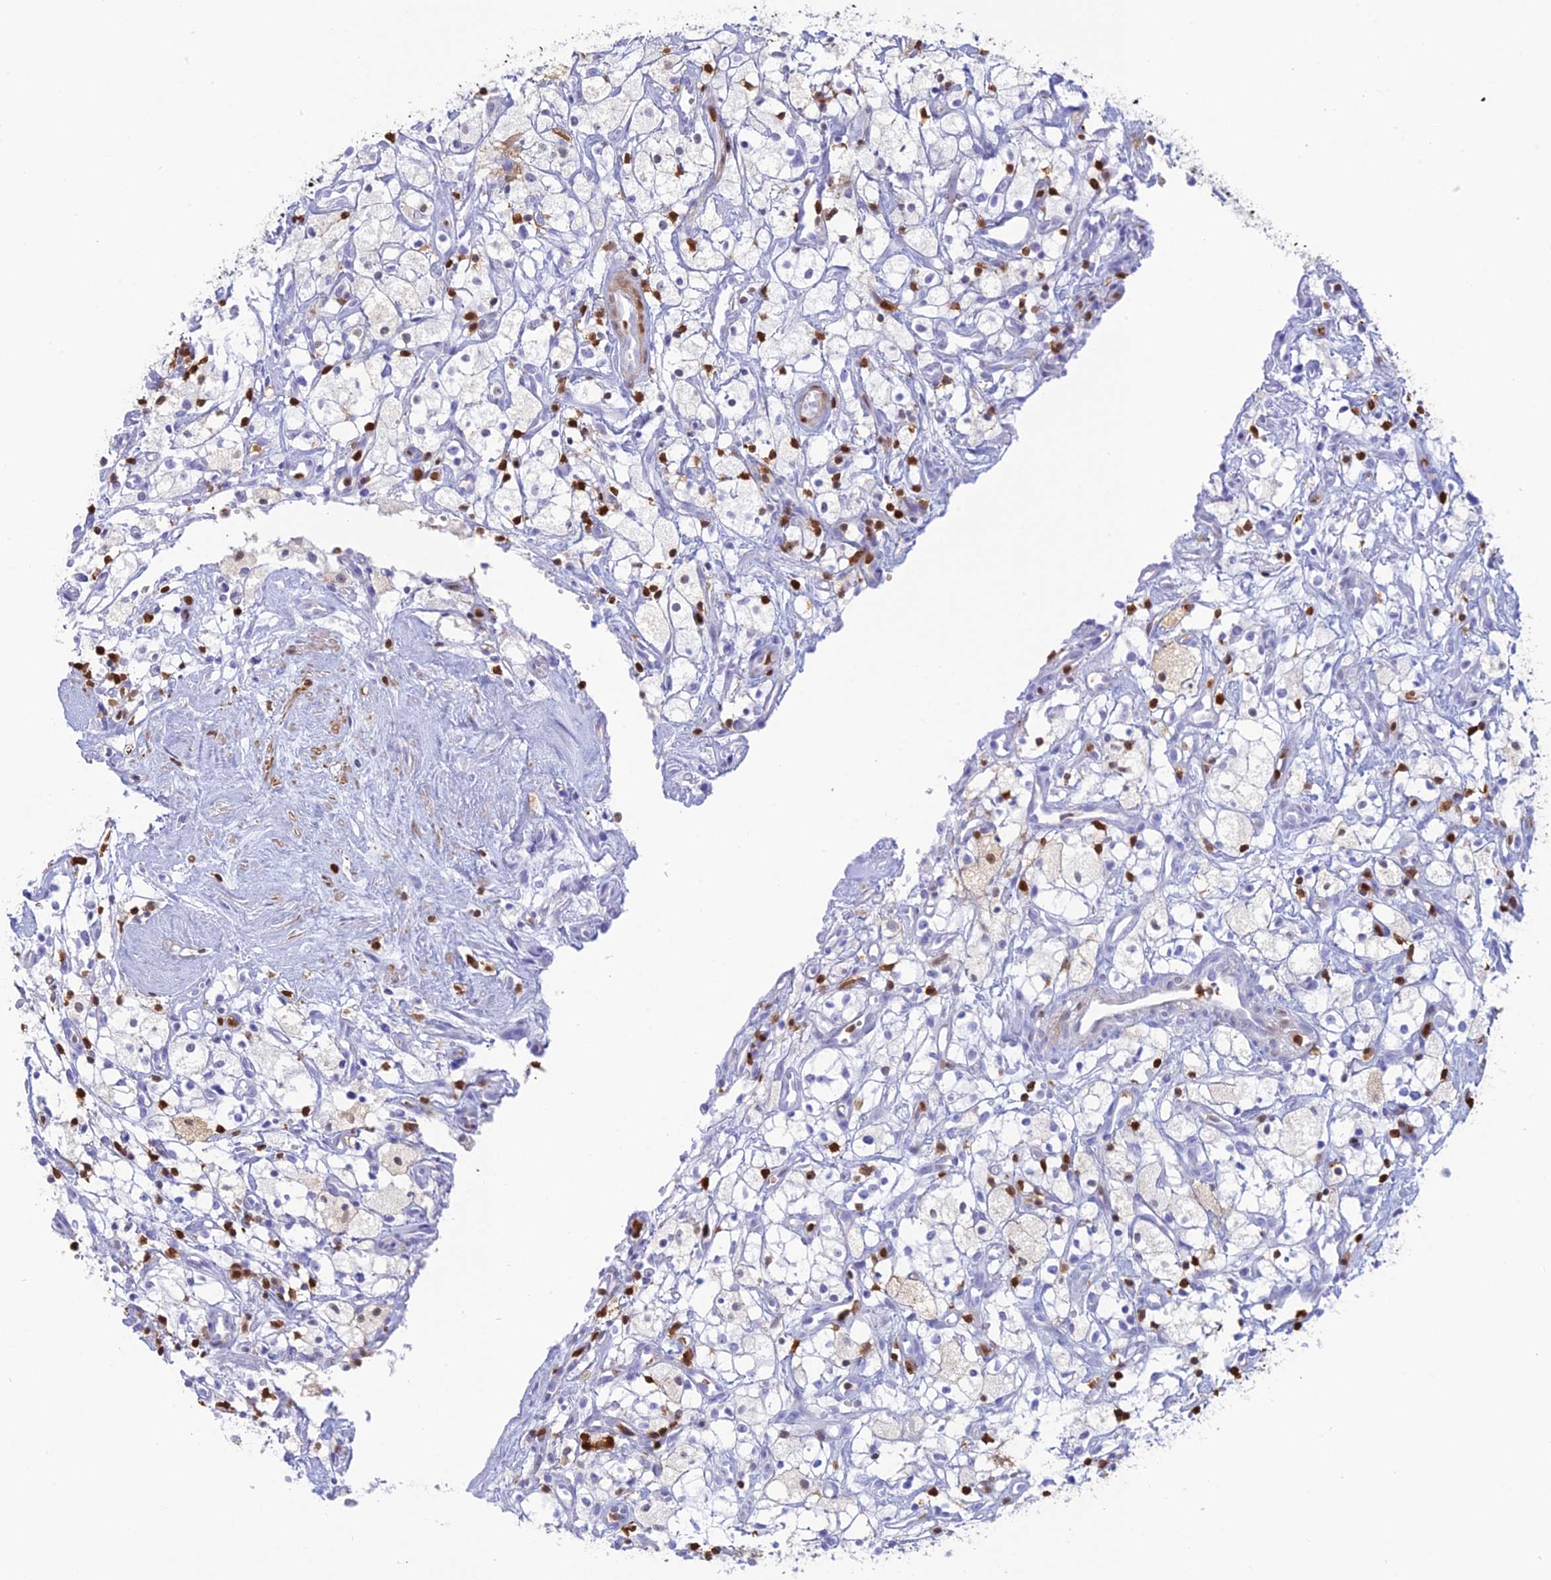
{"staining": {"intensity": "negative", "quantity": "none", "location": "none"}, "tissue": "renal cancer", "cell_type": "Tumor cells", "image_type": "cancer", "snomed": [{"axis": "morphology", "description": "Adenocarcinoma, NOS"}, {"axis": "topography", "description": "Kidney"}], "caption": "The histopathology image exhibits no significant expression in tumor cells of renal adenocarcinoma. The staining was performed using DAB to visualize the protein expression in brown, while the nuclei were stained in blue with hematoxylin (Magnification: 20x).", "gene": "PGBD4", "patient": {"sex": "male", "age": 59}}